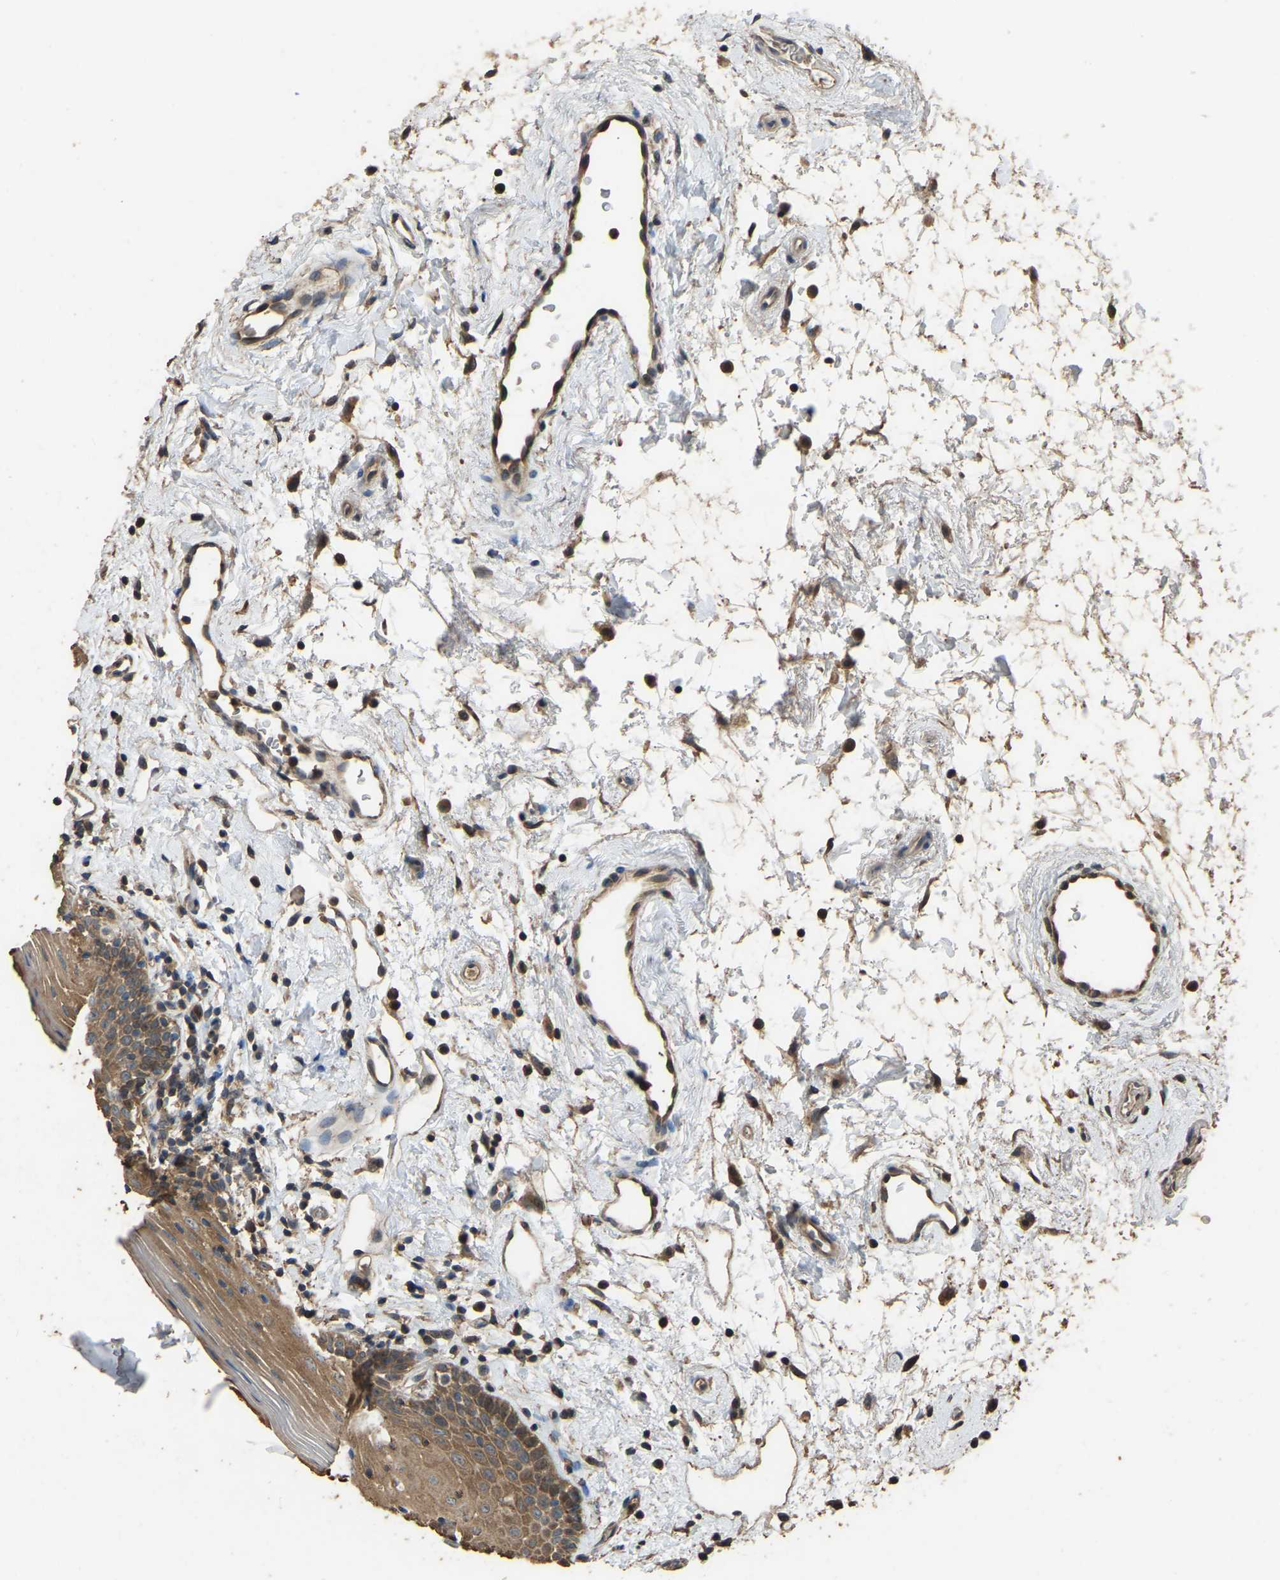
{"staining": {"intensity": "weak", "quantity": ">75%", "location": "cytoplasmic/membranous"}, "tissue": "oral mucosa", "cell_type": "Squamous epithelial cells", "image_type": "normal", "snomed": [{"axis": "morphology", "description": "Normal tissue, NOS"}, {"axis": "topography", "description": "Oral tissue"}], "caption": "A low amount of weak cytoplasmic/membranous expression is present in approximately >75% of squamous epithelial cells in unremarkable oral mucosa.", "gene": "FHIT", "patient": {"sex": "male", "age": 66}}